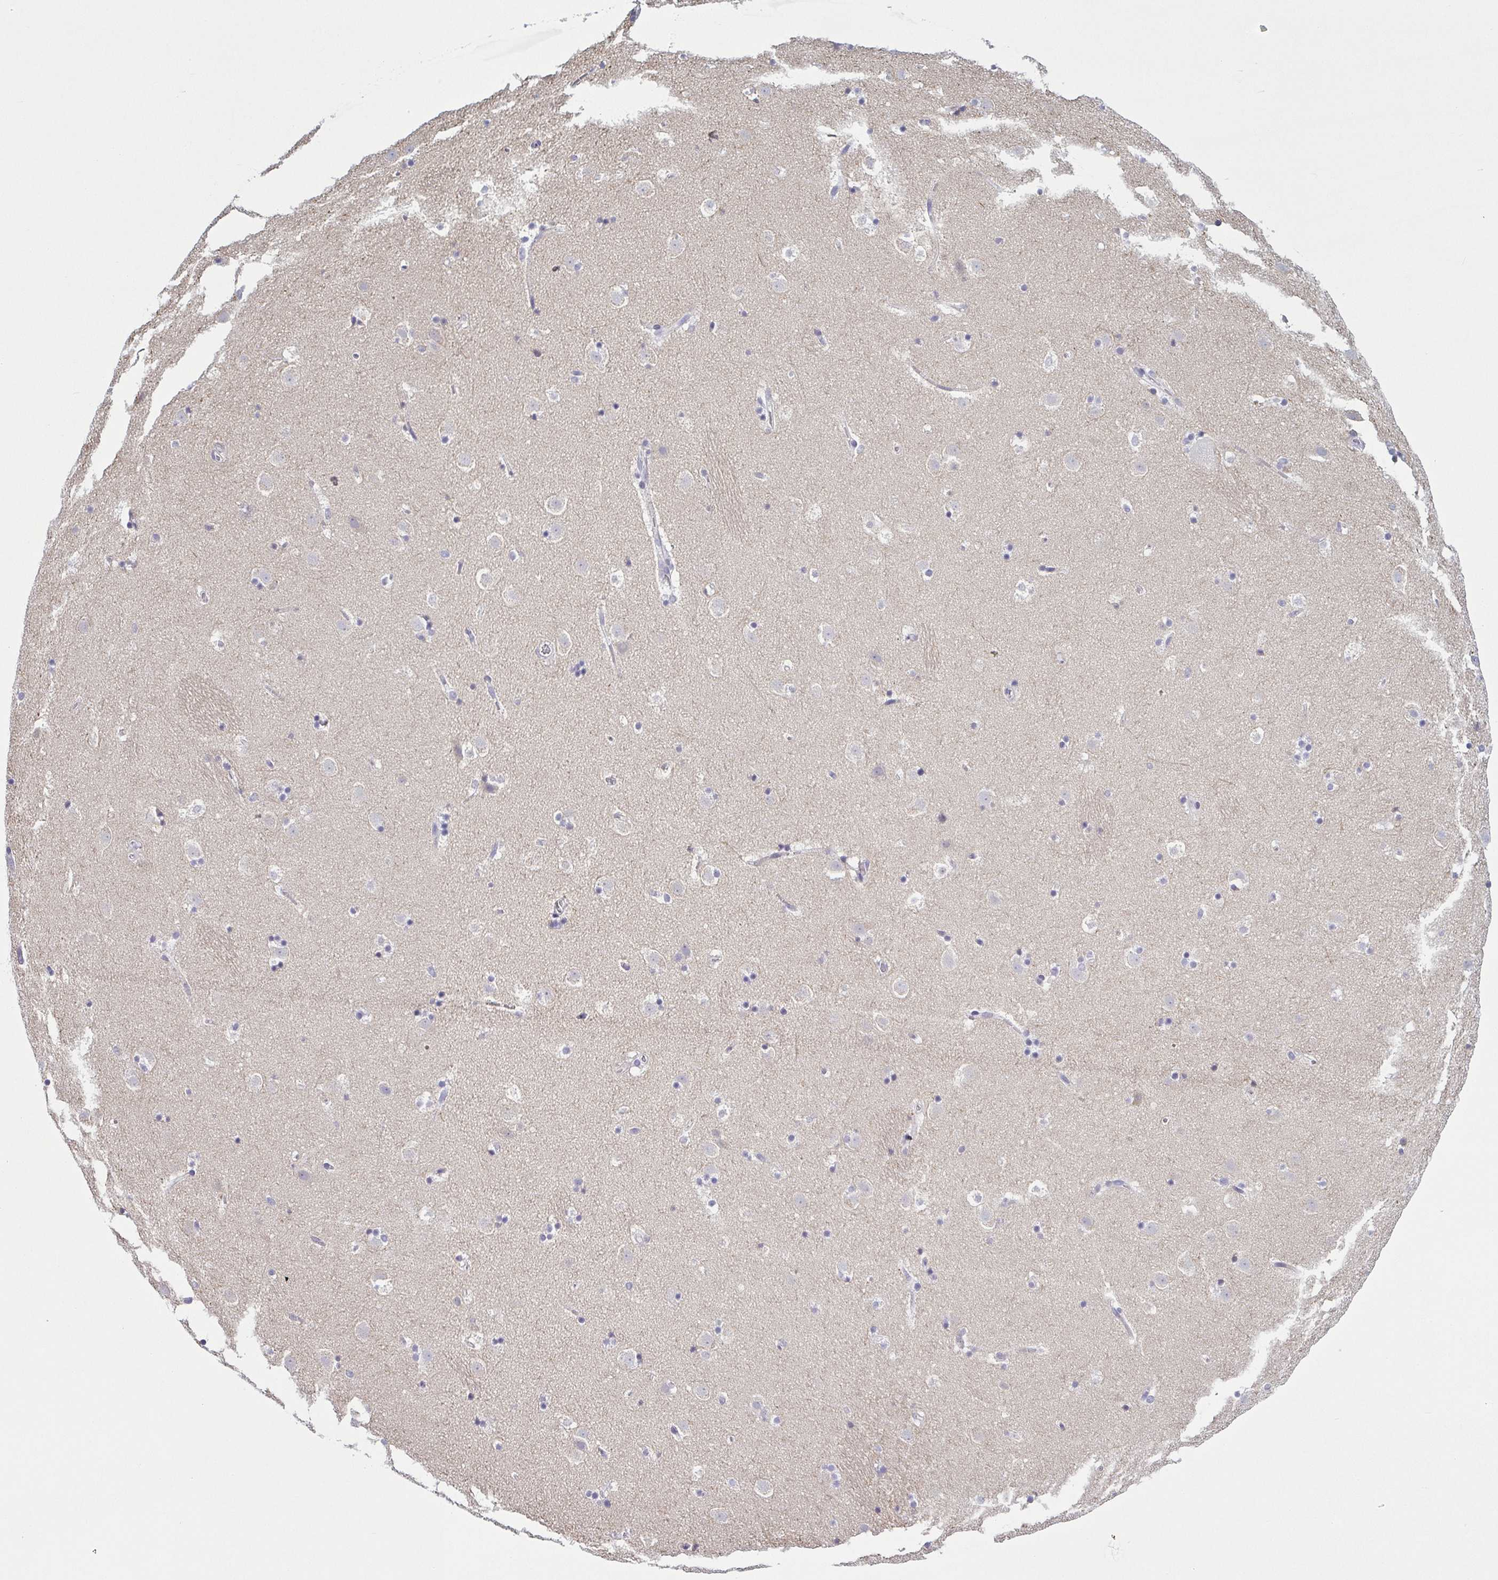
{"staining": {"intensity": "negative", "quantity": "none", "location": "none"}, "tissue": "caudate", "cell_type": "Glial cells", "image_type": "normal", "snomed": [{"axis": "morphology", "description": "Normal tissue, NOS"}, {"axis": "topography", "description": "Lateral ventricle wall"}], "caption": "Immunohistochemical staining of normal caudate reveals no significant positivity in glial cells.", "gene": "ECM1", "patient": {"sex": "male", "age": 37}}